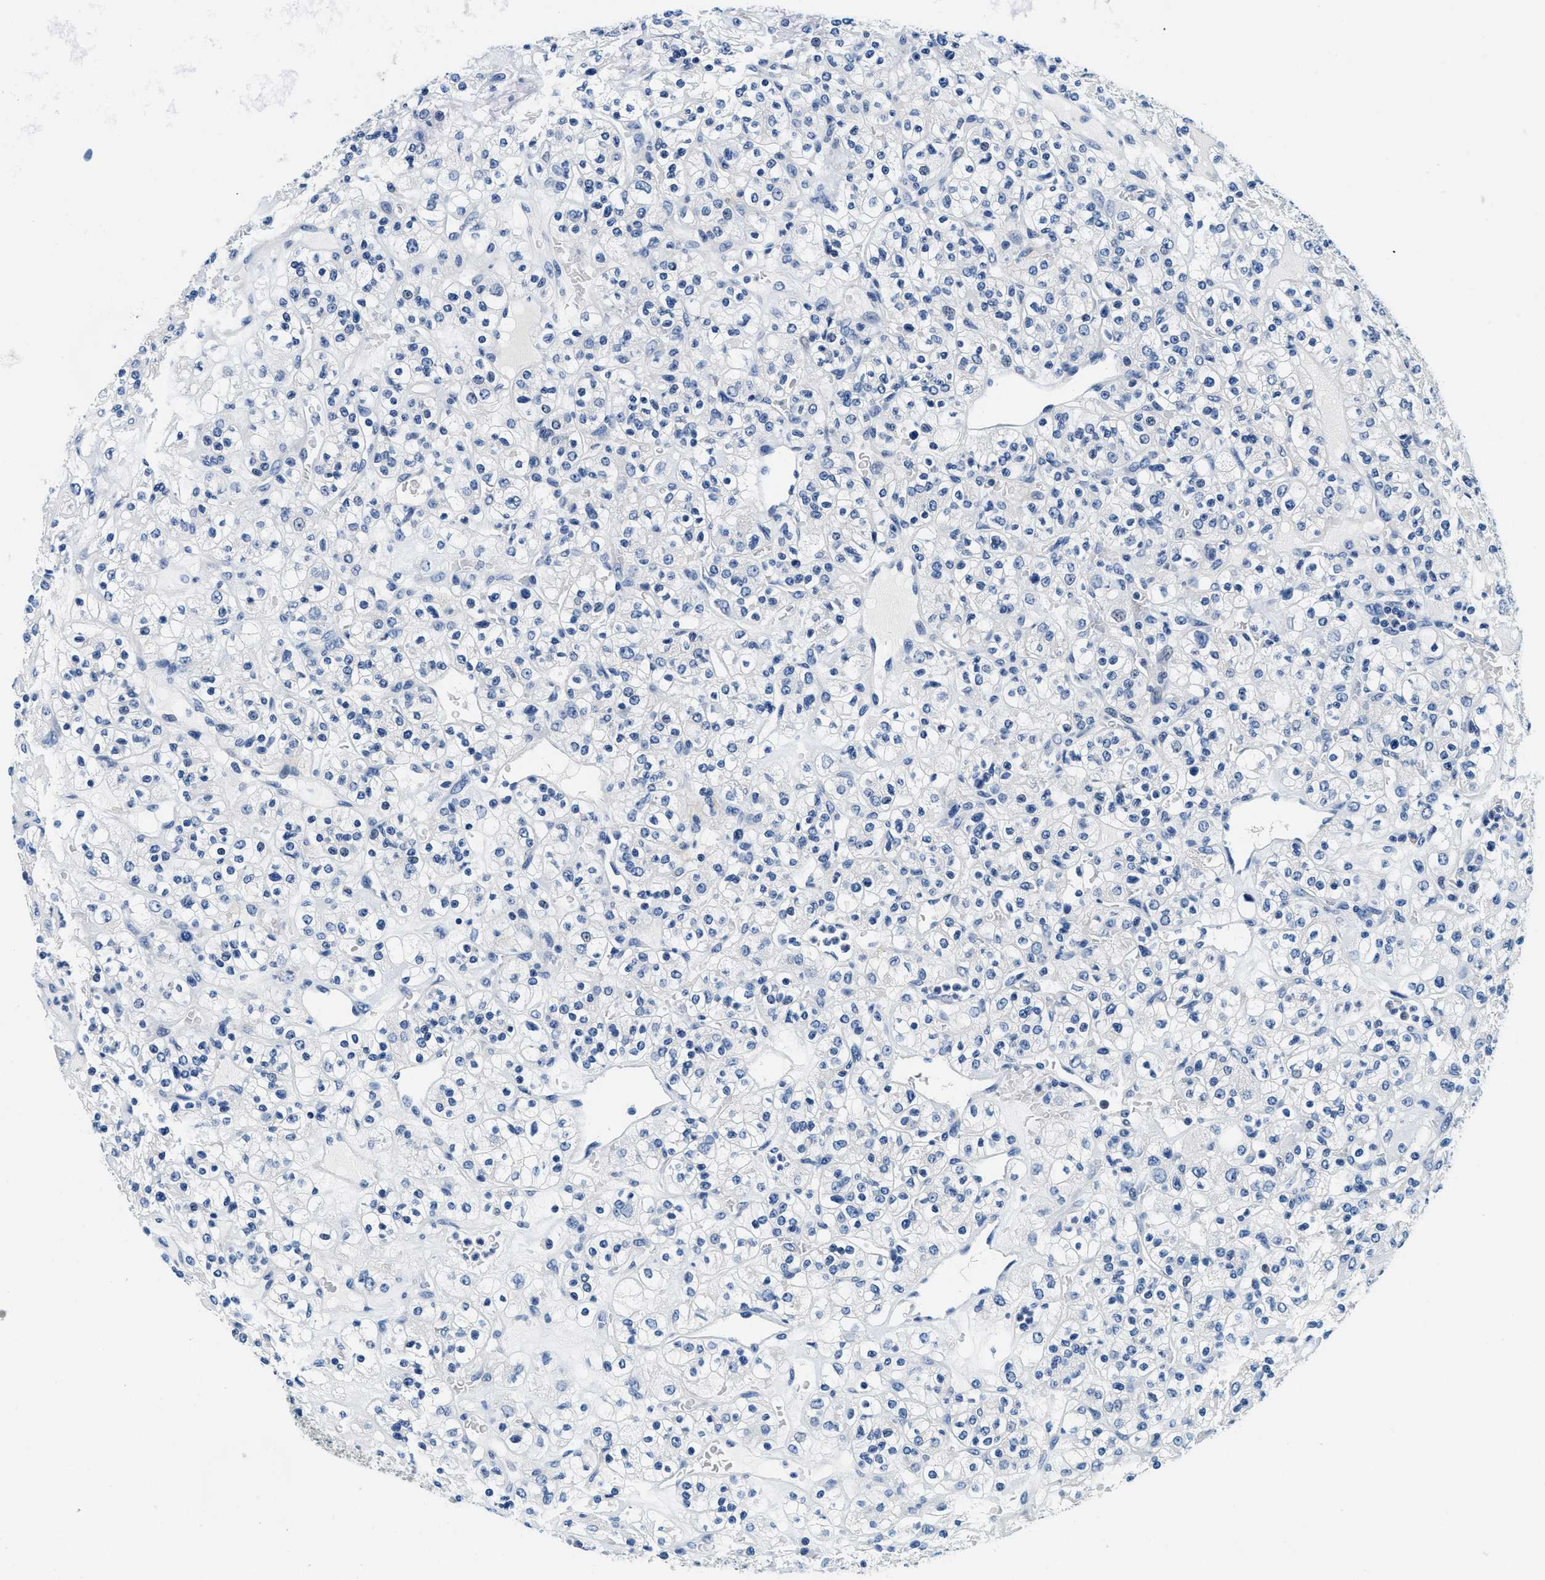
{"staining": {"intensity": "negative", "quantity": "none", "location": "none"}, "tissue": "renal cancer", "cell_type": "Tumor cells", "image_type": "cancer", "snomed": [{"axis": "morphology", "description": "Normal tissue, NOS"}, {"axis": "morphology", "description": "Adenocarcinoma, NOS"}, {"axis": "topography", "description": "Kidney"}], "caption": "Immunohistochemical staining of human renal adenocarcinoma demonstrates no significant positivity in tumor cells.", "gene": "GSTM3", "patient": {"sex": "female", "age": 72}}